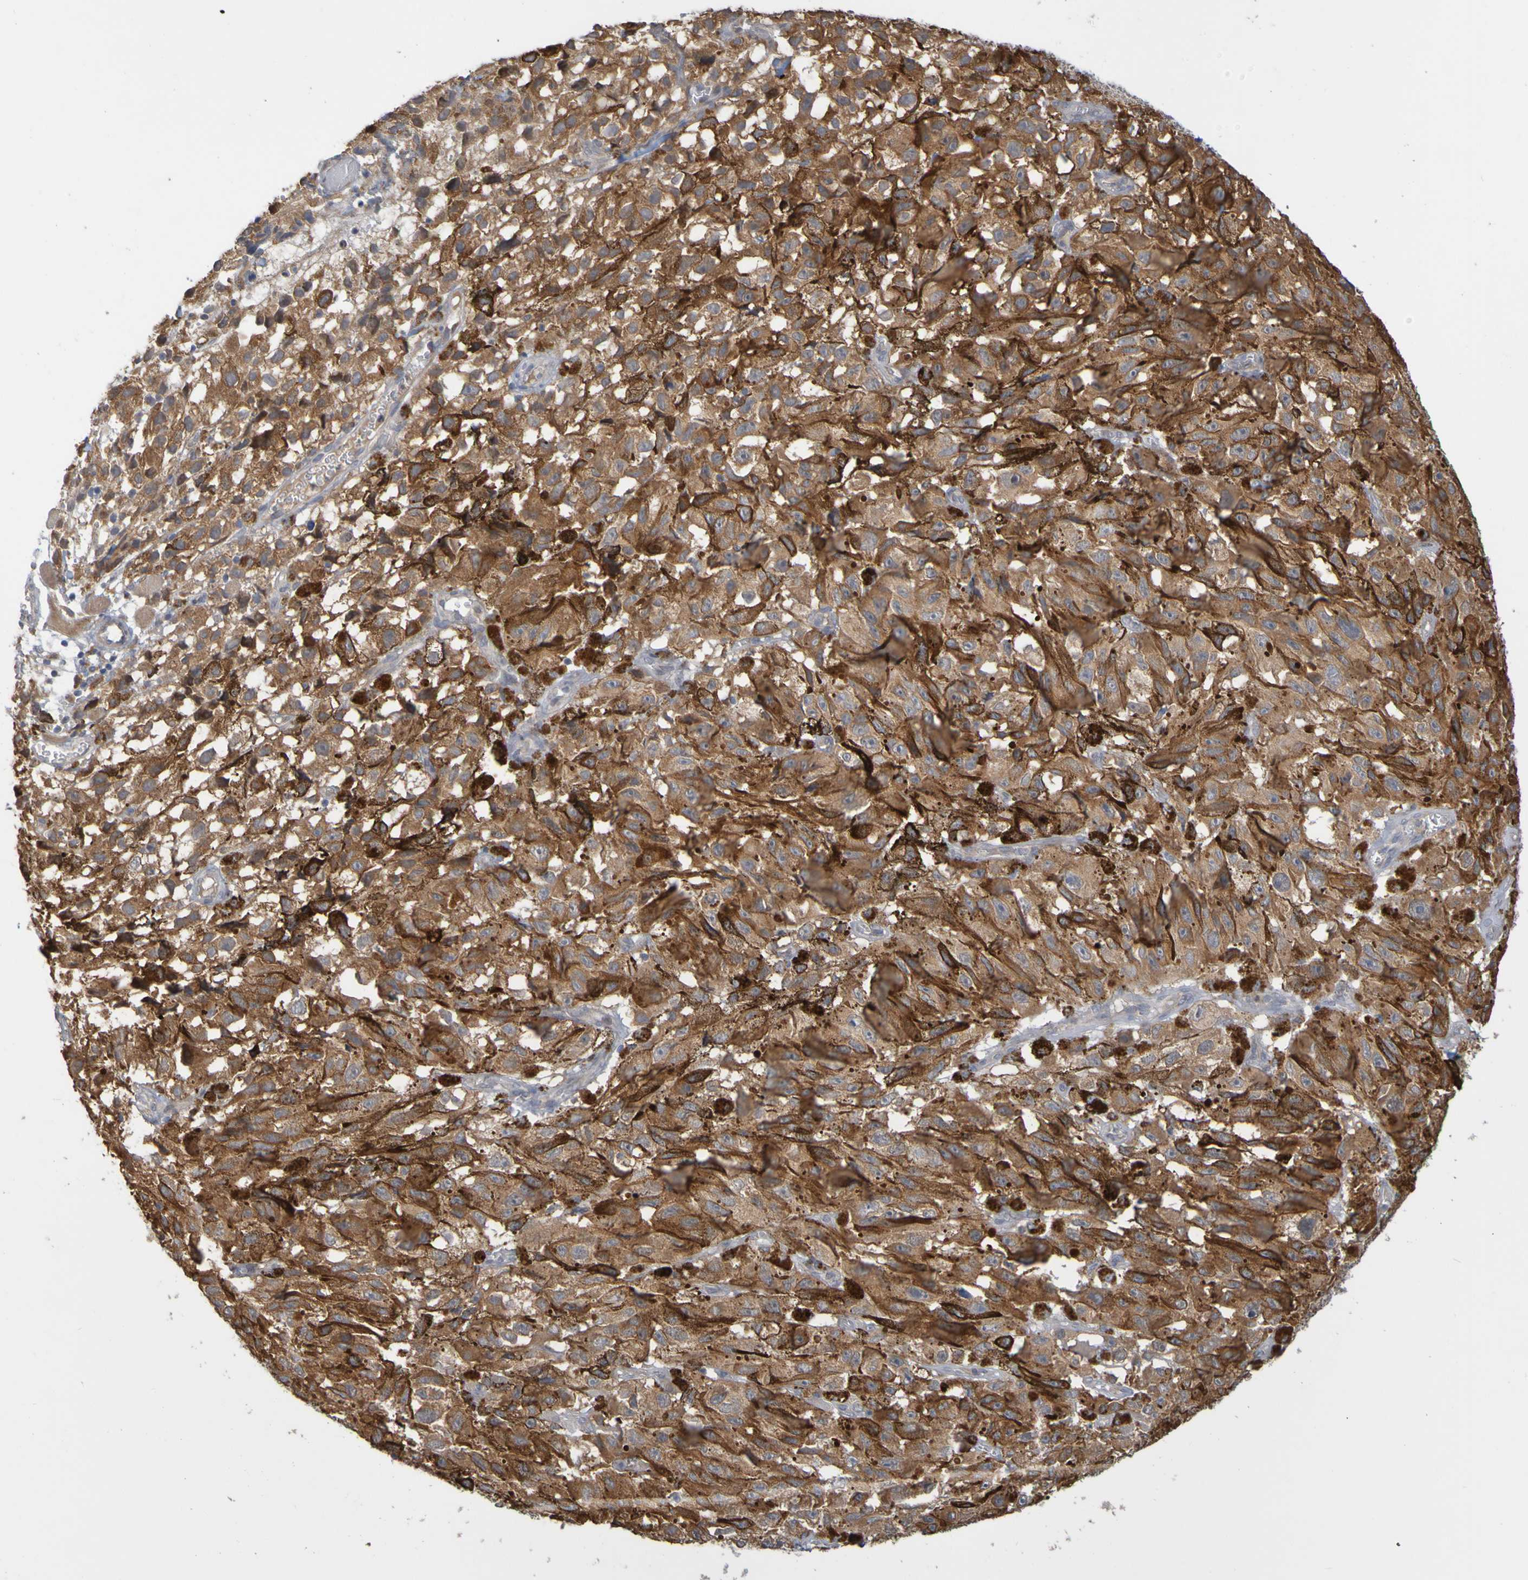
{"staining": {"intensity": "moderate", "quantity": ">75%", "location": "cytoplasmic/membranous"}, "tissue": "melanoma", "cell_type": "Tumor cells", "image_type": "cancer", "snomed": [{"axis": "morphology", "description": "Malignant melanoma, NOS"}, {"axis": "topography", "description": "Skin"}], "caption": "Moderate cytoplasmic/membranous positivity is appreciated in approximately >75% of tumor cells in melanoma.", "gene": "NAV2", "patient": {"sex": "female", "age": 104}}